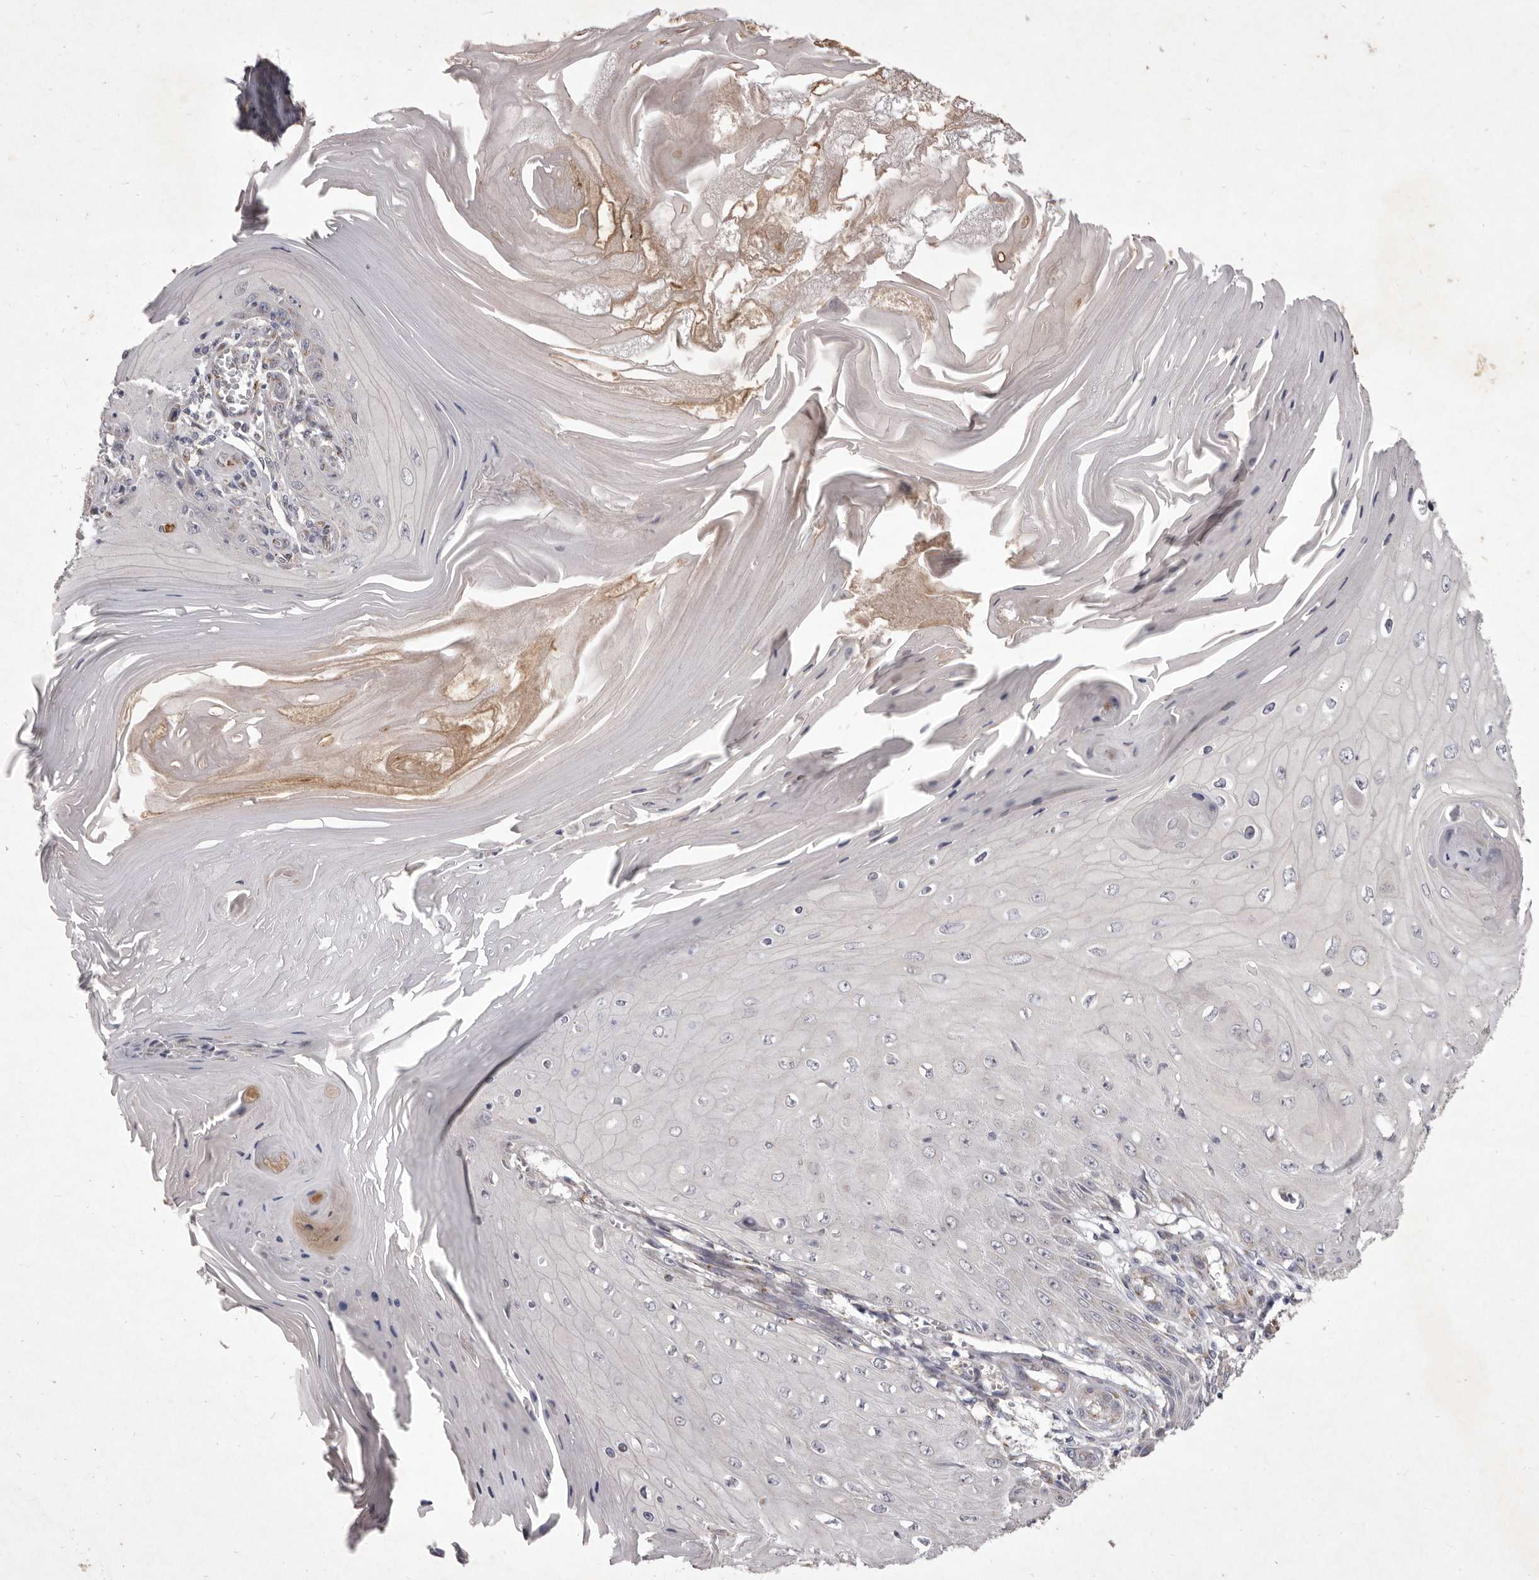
{"staining": {"intensity": "negative", "quantity": "none", "location": "none"}, "tissue": "skin cancer", "cell_type": "Tumor cells", "image_type": "cancer", "snomed": [{"axis": "morphology", "description": "Squamous cell carcinoma, NOS"}, {"axis": "topography", "description": "Skin"}], "caption": "There is no significant expression in tumor cells of skin cancer (squamous cell carcinoma).", "gene": "P2RX6", "patient": {"sex": "female", "age": 73}}